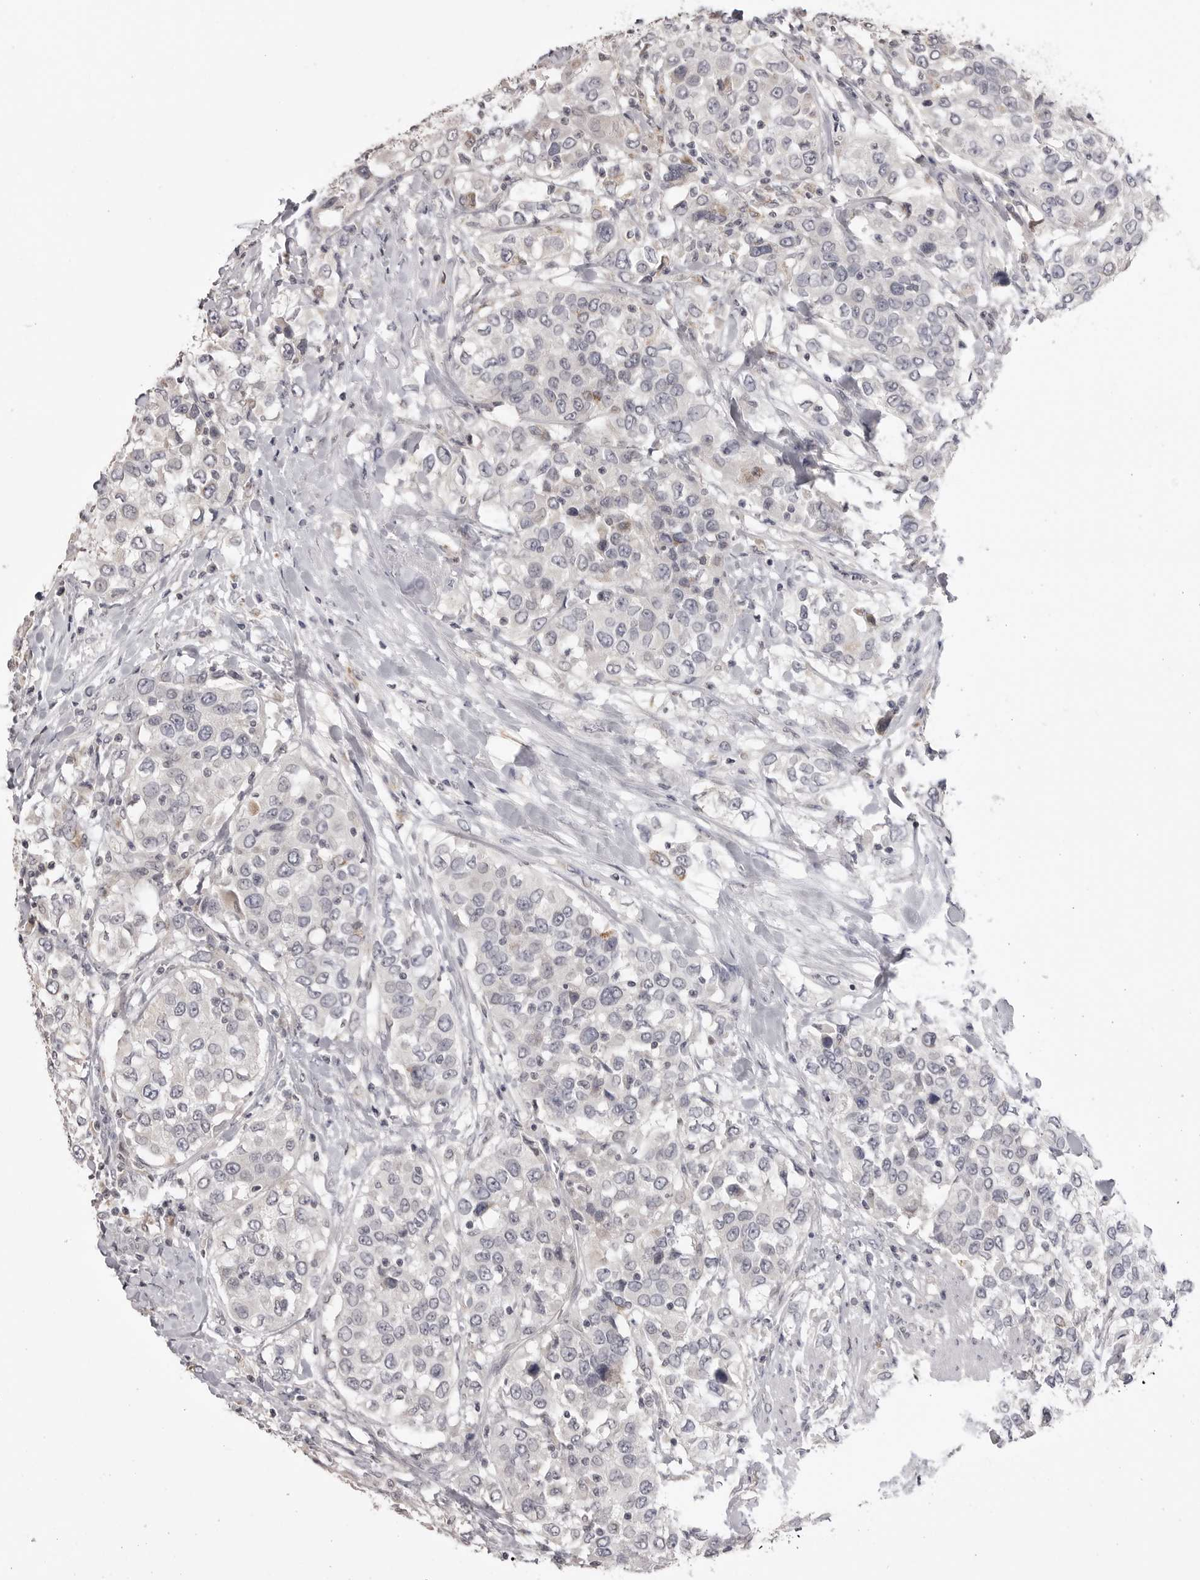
{"staining": {"intensity": "negative", "quantity": "none", "location": "none"}, "tissue": "urothelial cancer", "cell_type": "Tumor cells", "image_type": "cancer", "snomed": [{"axis": "morphology", "description": "Urothelial carcinoma, High grade"}, {"axis": "topography", "description": "Urinary bladder"}], "caption": "This is an IHC photomicrograph of urothelial carcinoma (high-grade). There is no positivity in tumor cells.", "gene": "GPN2", "patient": {"sex": "female", "age": 80}}